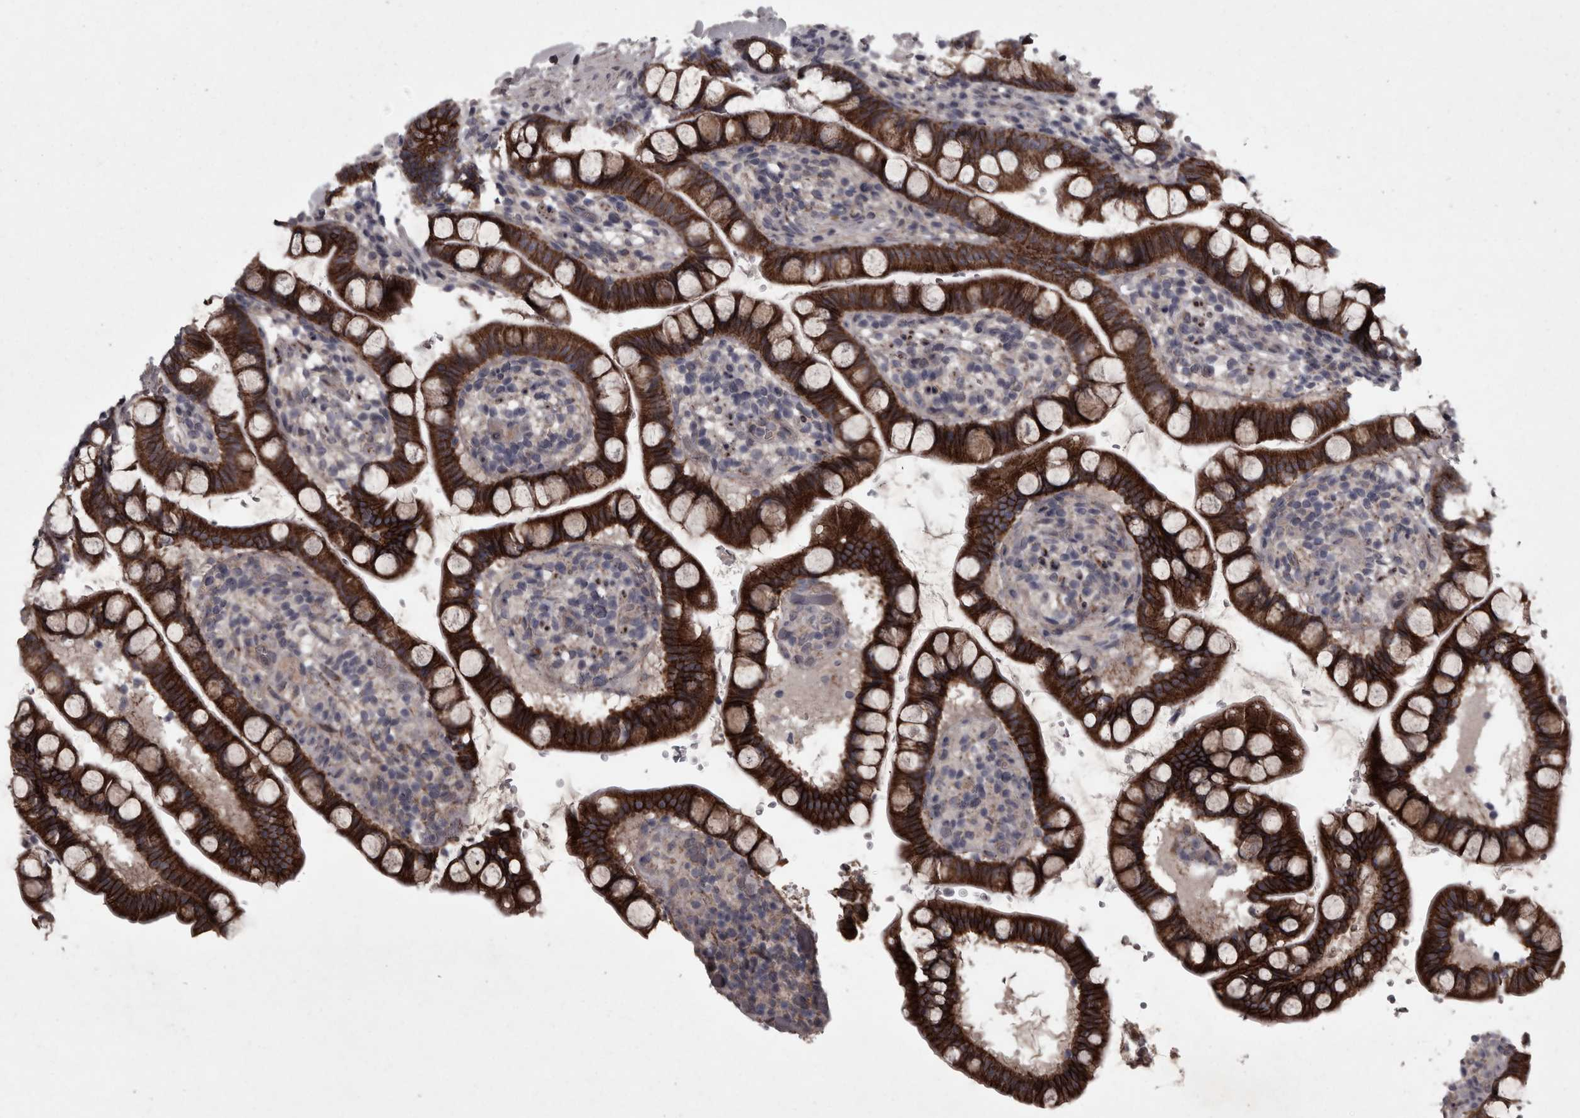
{"staining": {"intensity": "strong", "quantity": "25%-75%", "location": "cytoplasmic/membranous"}, "tissue": "small intestine", "cell_type": "Glandular cells", "image_type": "normal", "snomed": [{"axis": "morphology", "description": "Normal tissue, NOS"}, {"axis": "topography", "description": "Smooth muscle"}, {"axis": "topography", "description": "Small intestine"}], "caption": "Immunohistochemistry (DAB) staining of normal human small intestine demonstrates strong cytoplasmic/membranous protein positivity in approximately 25%-75% of glandular cells. Using DAB (brown) and hematoxylin (blue) stains, captured at high magnification using brightfield microscopy.", "gene": "PCDH17", "patient": {"sex": "female", "age": 84}}